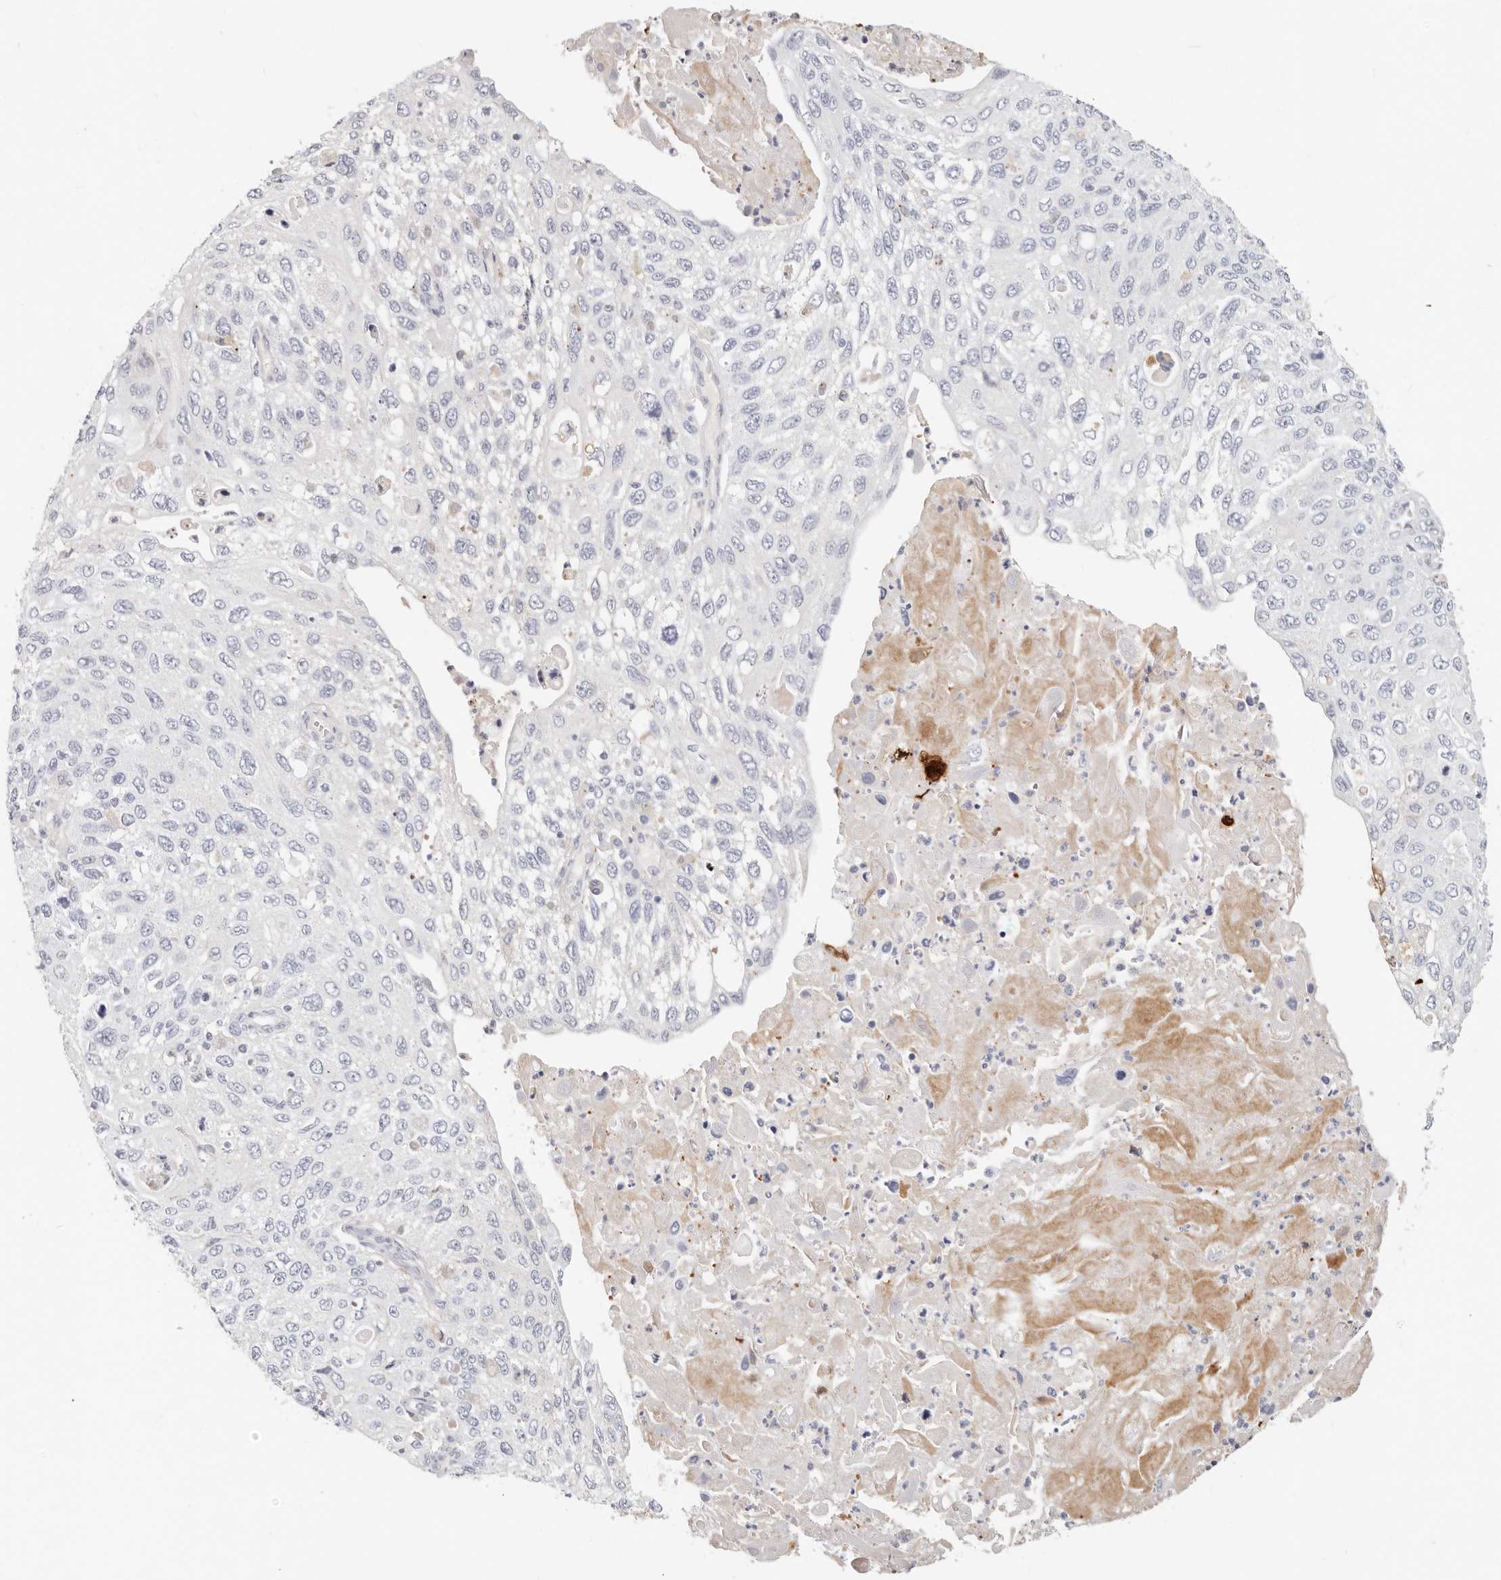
{"staining": {"intensity": "negative", "quantity": "none", "location": "none"}, "tissue": "cervical cancer", "cell_type": "Tumor cells", "image_type": "cancer", "snomed": [{"axis": "morphology", "description": "Squamous cell carcinoma, NOS"}, {"axis": "topography", "description": "Cervix"}], "caption": "The image shows no staining of tumor cells in squamous cell carcinoma (cervical).", "gene": "ZRANB1", "patient": {"sex": "female", "age": 70}}